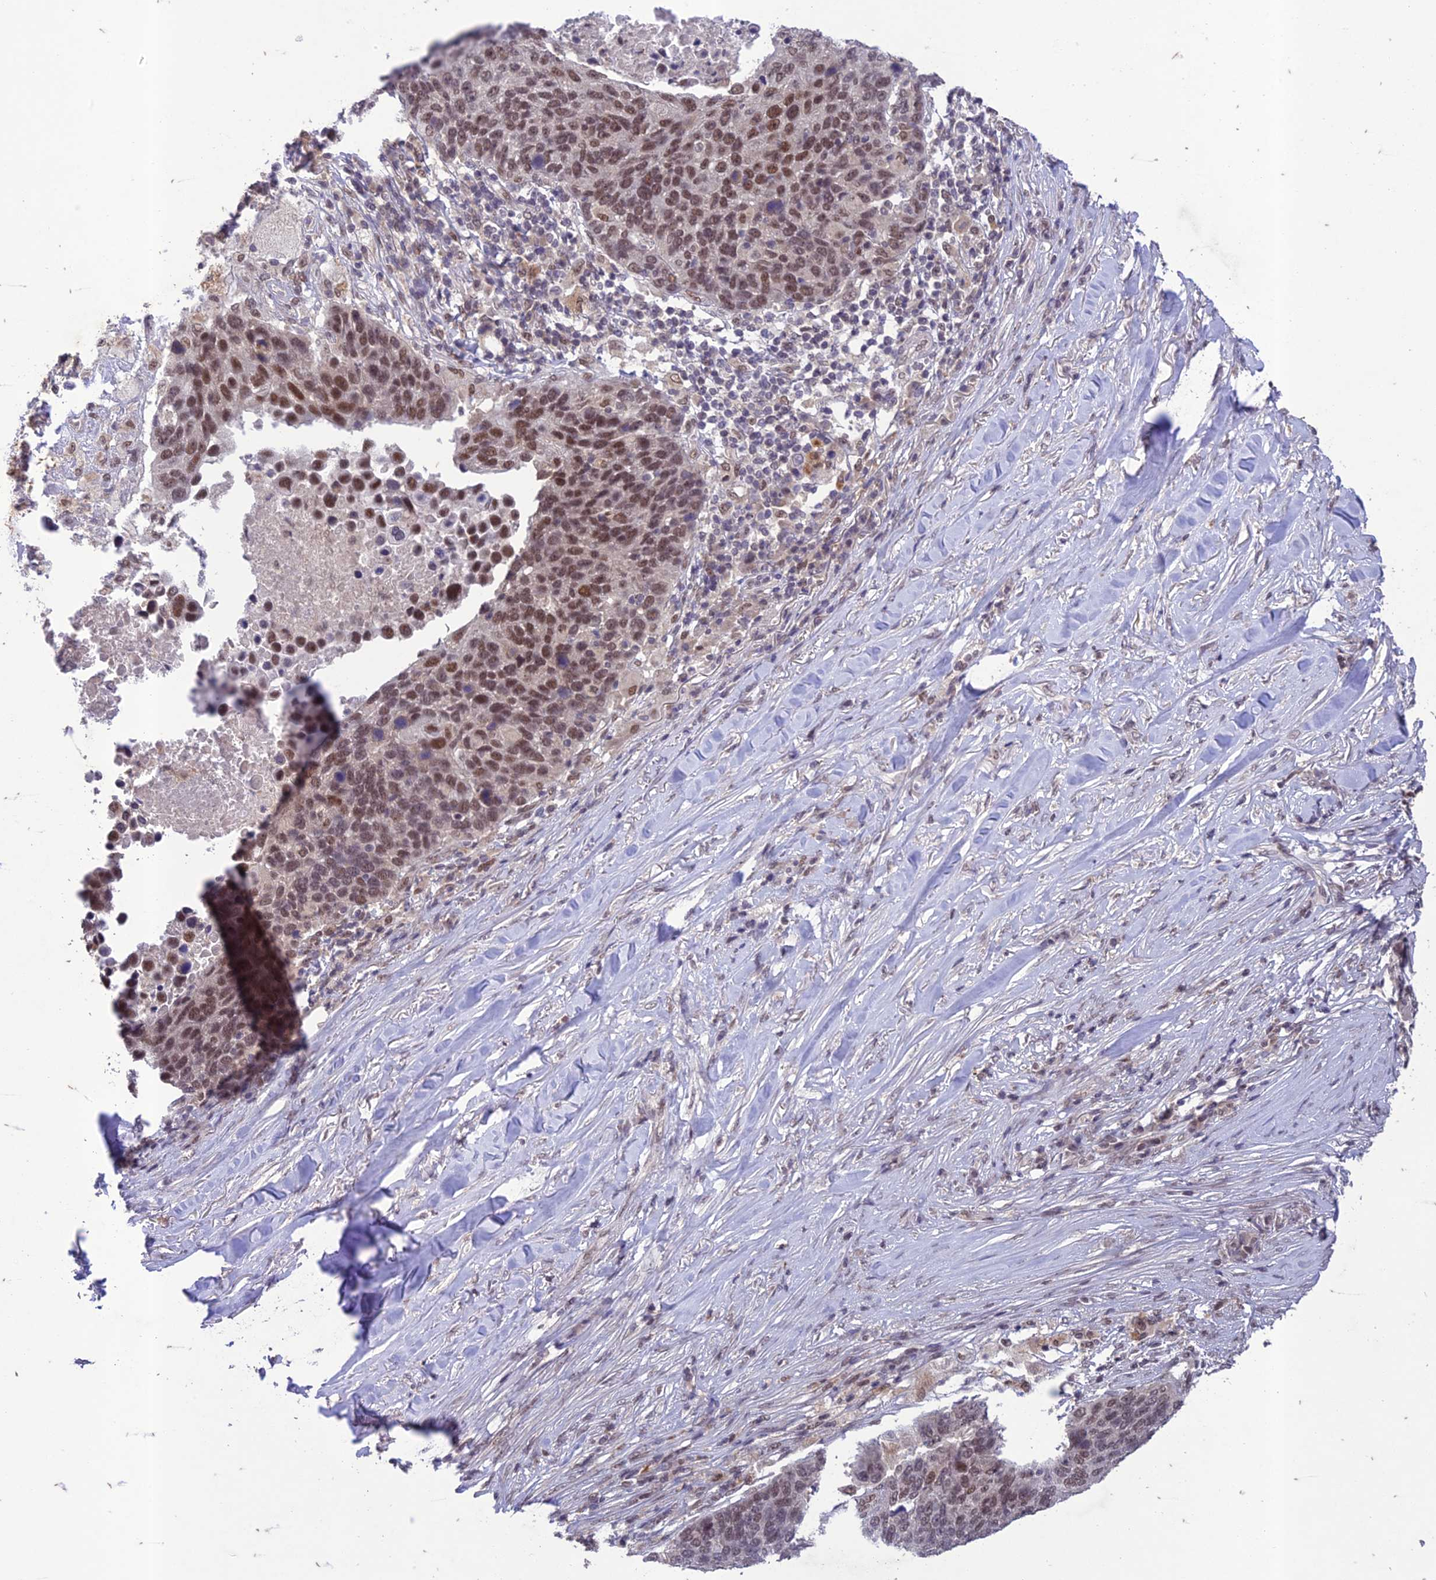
{"staining": {"intensity": "moderate", "quantity": ">75%", "location": "nuclear"}, "tissue": "lung cancer", "cell_type": "Tumor cells", "image_type": "cancer", "snomed": [{"axis": "morphology", "description": "Normal tissue, NOS"}, {"axis": "morphology", "description": "Squamous cell carcinoma, NOS"}, {"axis": "topography", "description": "Lymph node"}, {"axis": "topography", "description": "Lung"}], "caption": "Immunohistochemistry (IHC) photomicrograph of neoplastic tissue: lung cancer stained using immunohistochemistry (IHC) displays medium levels of moderate protein expression localized specifically in the nuclear of tumor cells, appearing as a nuclear brown color.", "gene": "POP4", "patient": {"sex": "male", "age": 66}}